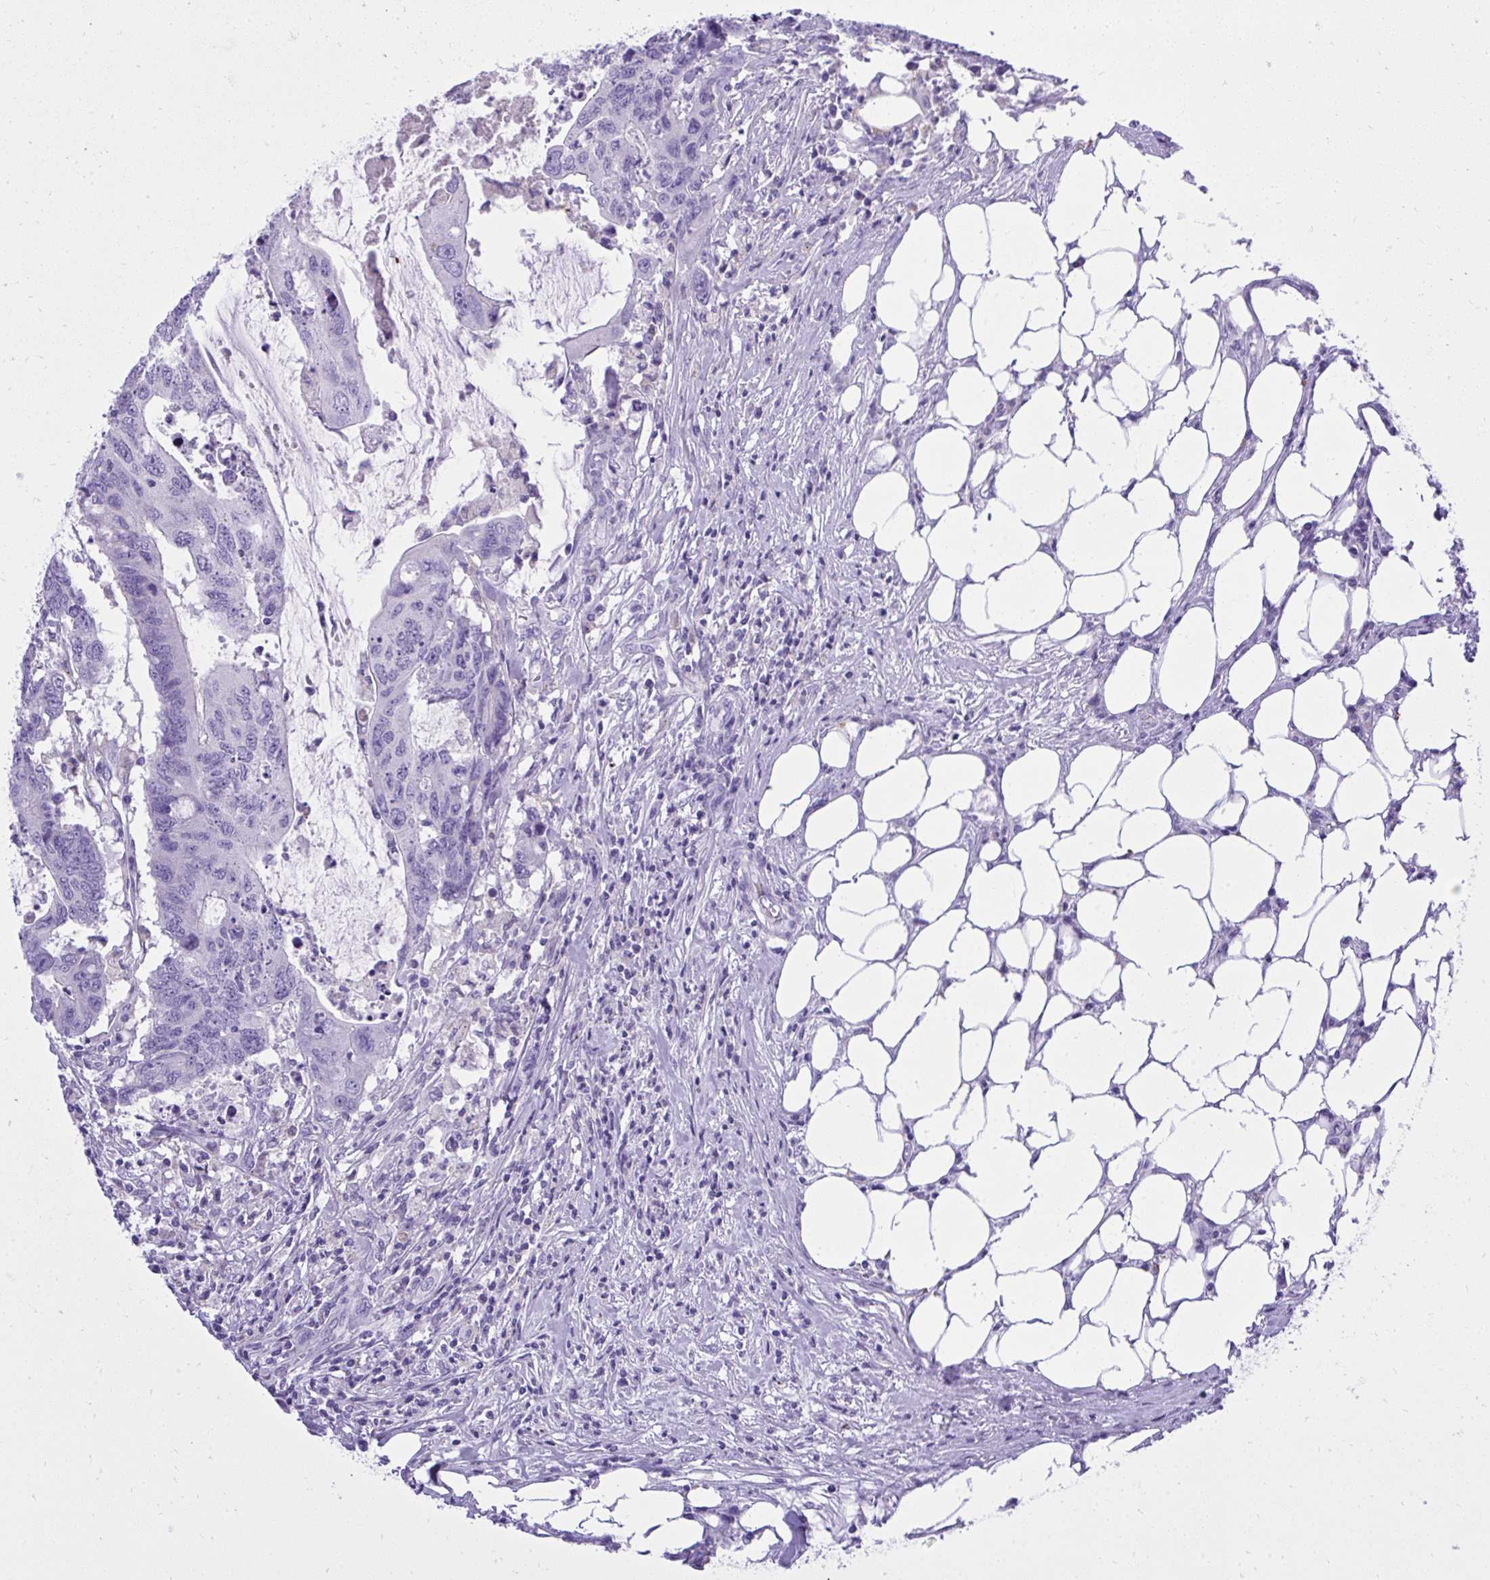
{"staining": {"intensity": "negative", "quantity": "none", "location": "none"}, "tissue": "colorectal cancer", "cell_type": "Tumor cells", "image_type": "cancer", "snomed": [{"axis": "morphology", "description": "Adenocarcinoma, NOS"}, {"axis": "topography", "description": "Colon"}], "caption": "IHC of human colorectal cancer (adenocarcinoma) exhibits no positivity in tumor cells.", "gene": "ST6GALNAC3", "patient": {"sex": "male", "age": 71}}